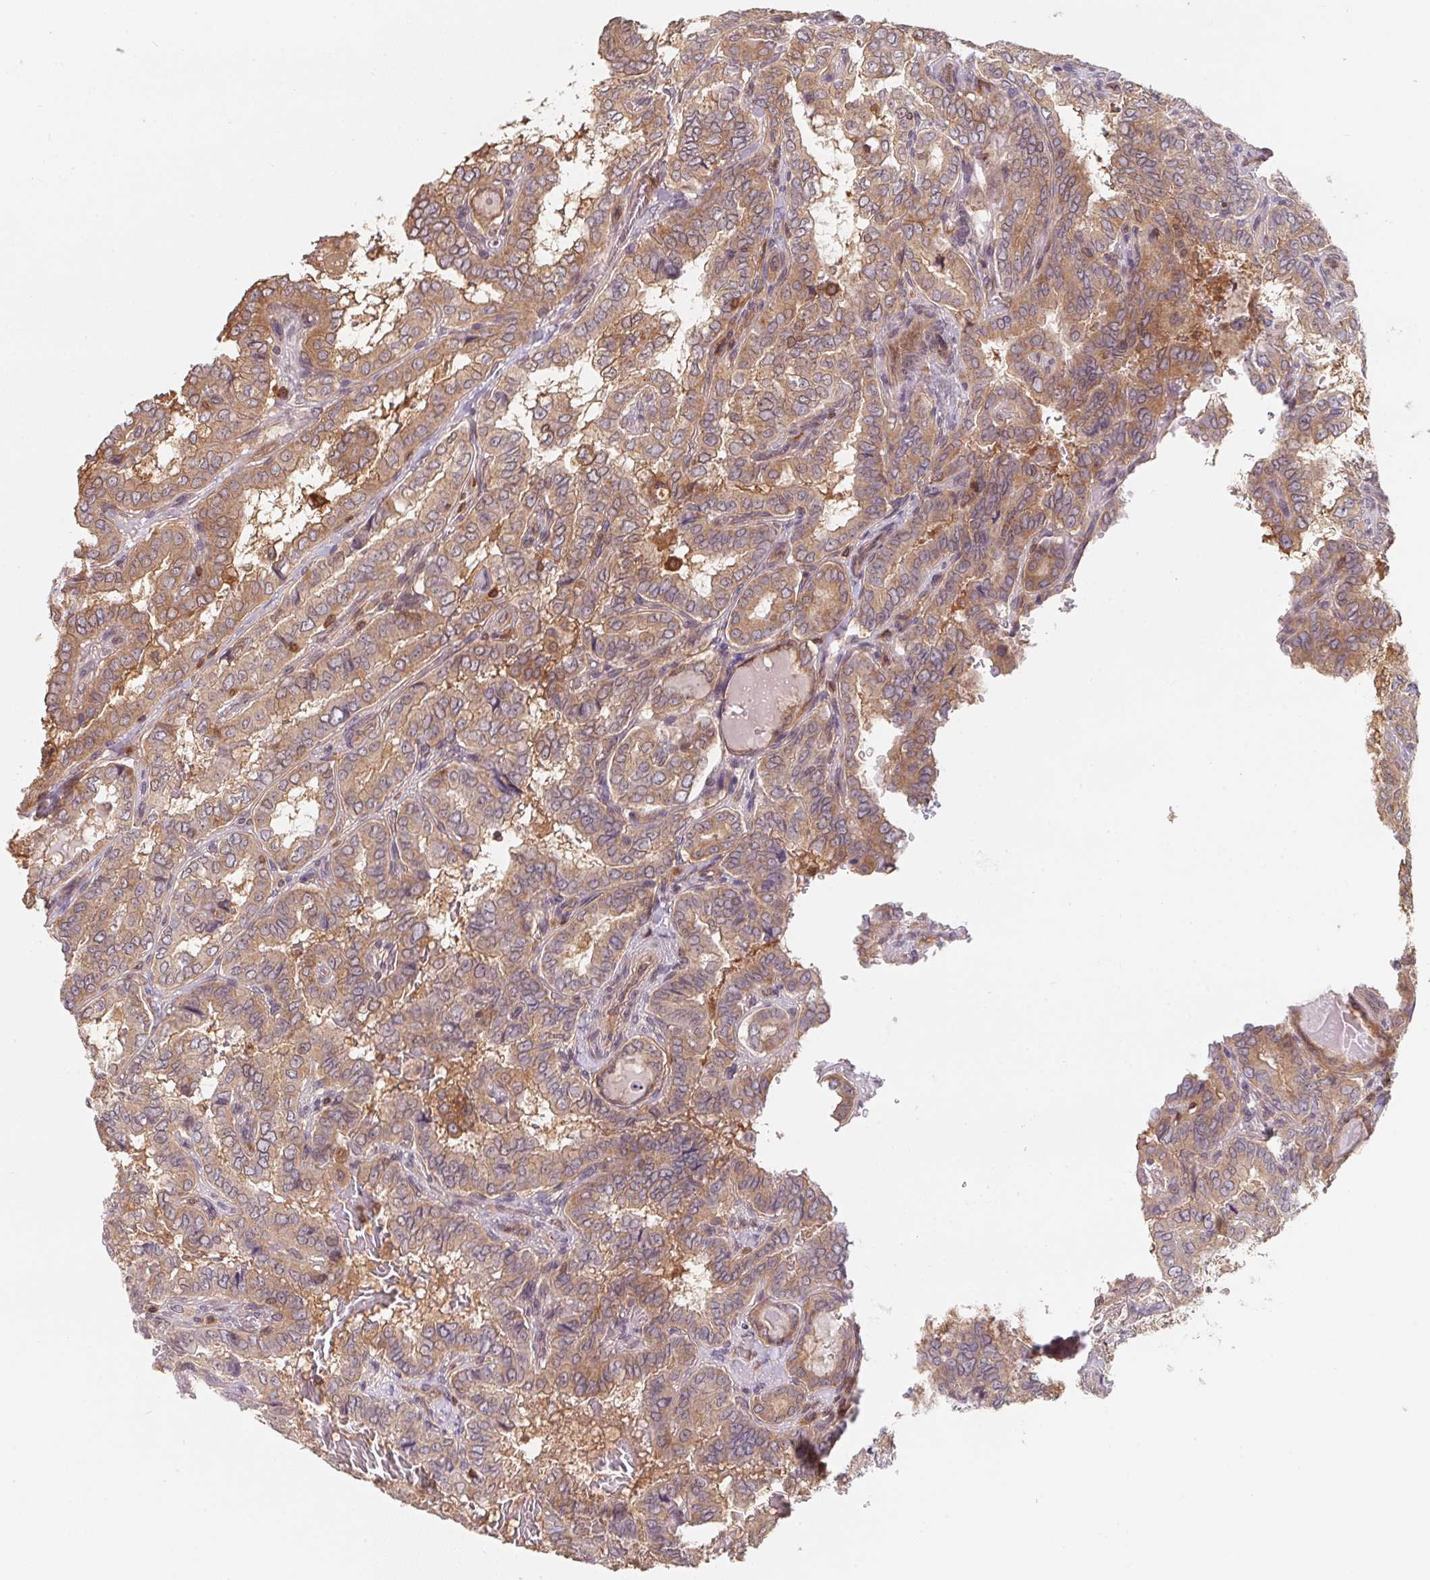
{"staining": {"intensity": "weak", "quantity": ">75%", "location": "cytoplasmic/membranous"}, "tissue": "thyroid cancer", "cell_type": "Tumor cells", "image_type": "cancer", "snomed": [{"axis": "morphology", "description": "Papillary adenocarcinoma, NOS"}, {"axis": "topography", "description": "Thyroid gland"}], "caption": "A brown stain shows weak cytoplasmic/membranous positivity of a protein in human thyroid cancer (papillary adenocarcinoma) tumor cells.", "gene": "ANKRD13A", "patient": {"sex": "female", "age": 46}}